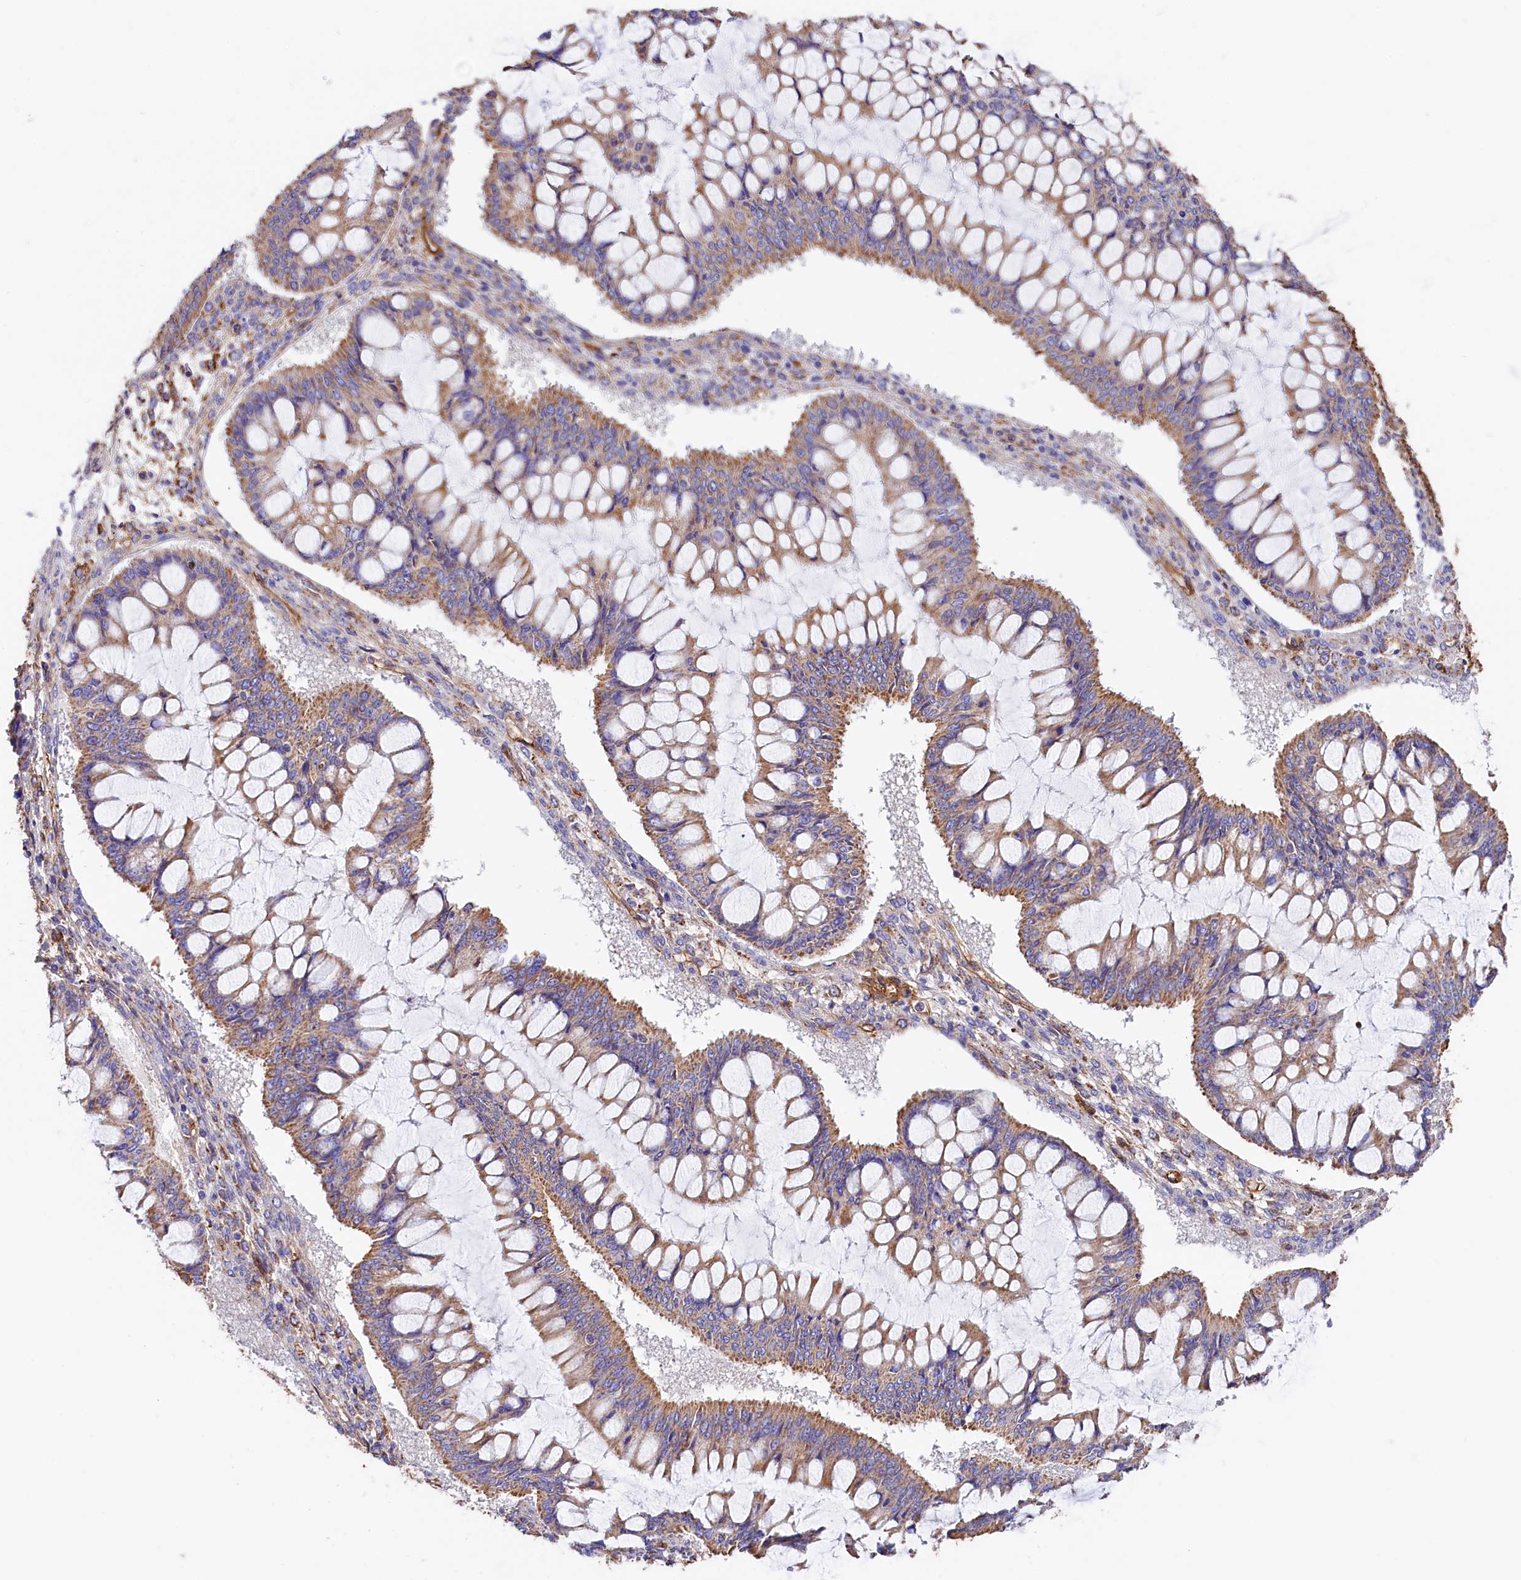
{"staining": {"intensity": "moderate", "quantity": ">75%", "location": "cytoplasmic/membranous"}, "tissue": "ovarian cancer", "cell_type": "Tumor cells", "image_type": "cancer", "snomed": [{"axis": "morphology", "description": "Cystadenocarcinoma, mucinous, NOS"}, {"axis": "topography", "description": "Ovary"}], "caption": "Tumor cells display moderate cytoplasmic/membranous staining in approximately >75% of cells in mucinous cystadenocarcinoma (ovarian). (DAB IHC, brown staining for protein, blue staining for nuclei).", "gene": "ATP2B4", "patient": {"sex": "female", "age": 73}}